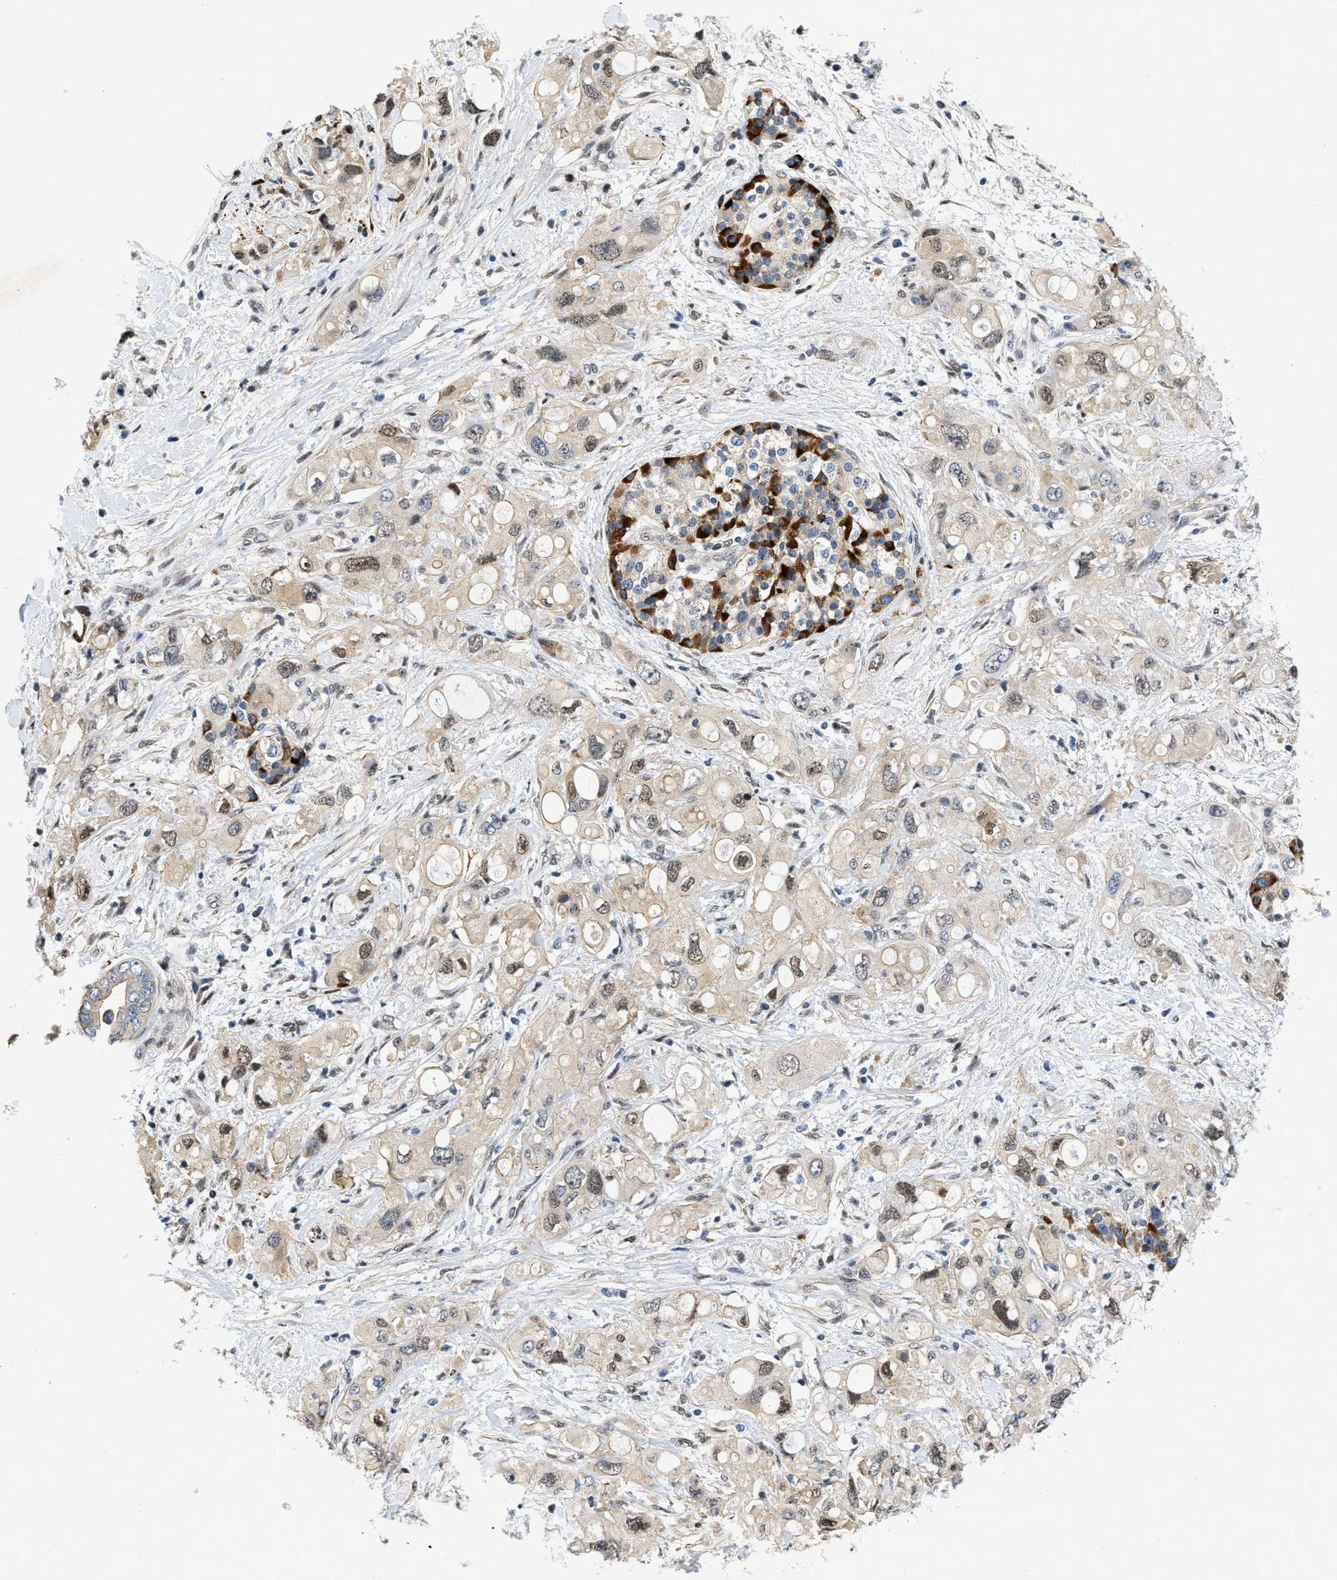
{"staining": {"intensity": "weak", "quantity": ">75%", "location": "cytoplasmic/membranous,nuclear"}, "tissue": "pancreatic cancer", "cell_type": "Tumor cells", "image_type": "cancer", "snomed": [{"axis": "morphology", "description": "Adenocarcinoma, NOS"}, {"axis": "topography", "description": "Pancreas"}], "caption": "A brown stain shows weak cytoplasmic/membranous and nuclear staining of a protein in human pancreatic adenocarcinoma tumor cells.", "gene": "VIP", "patient": {"sex": "female", "age": 56}}